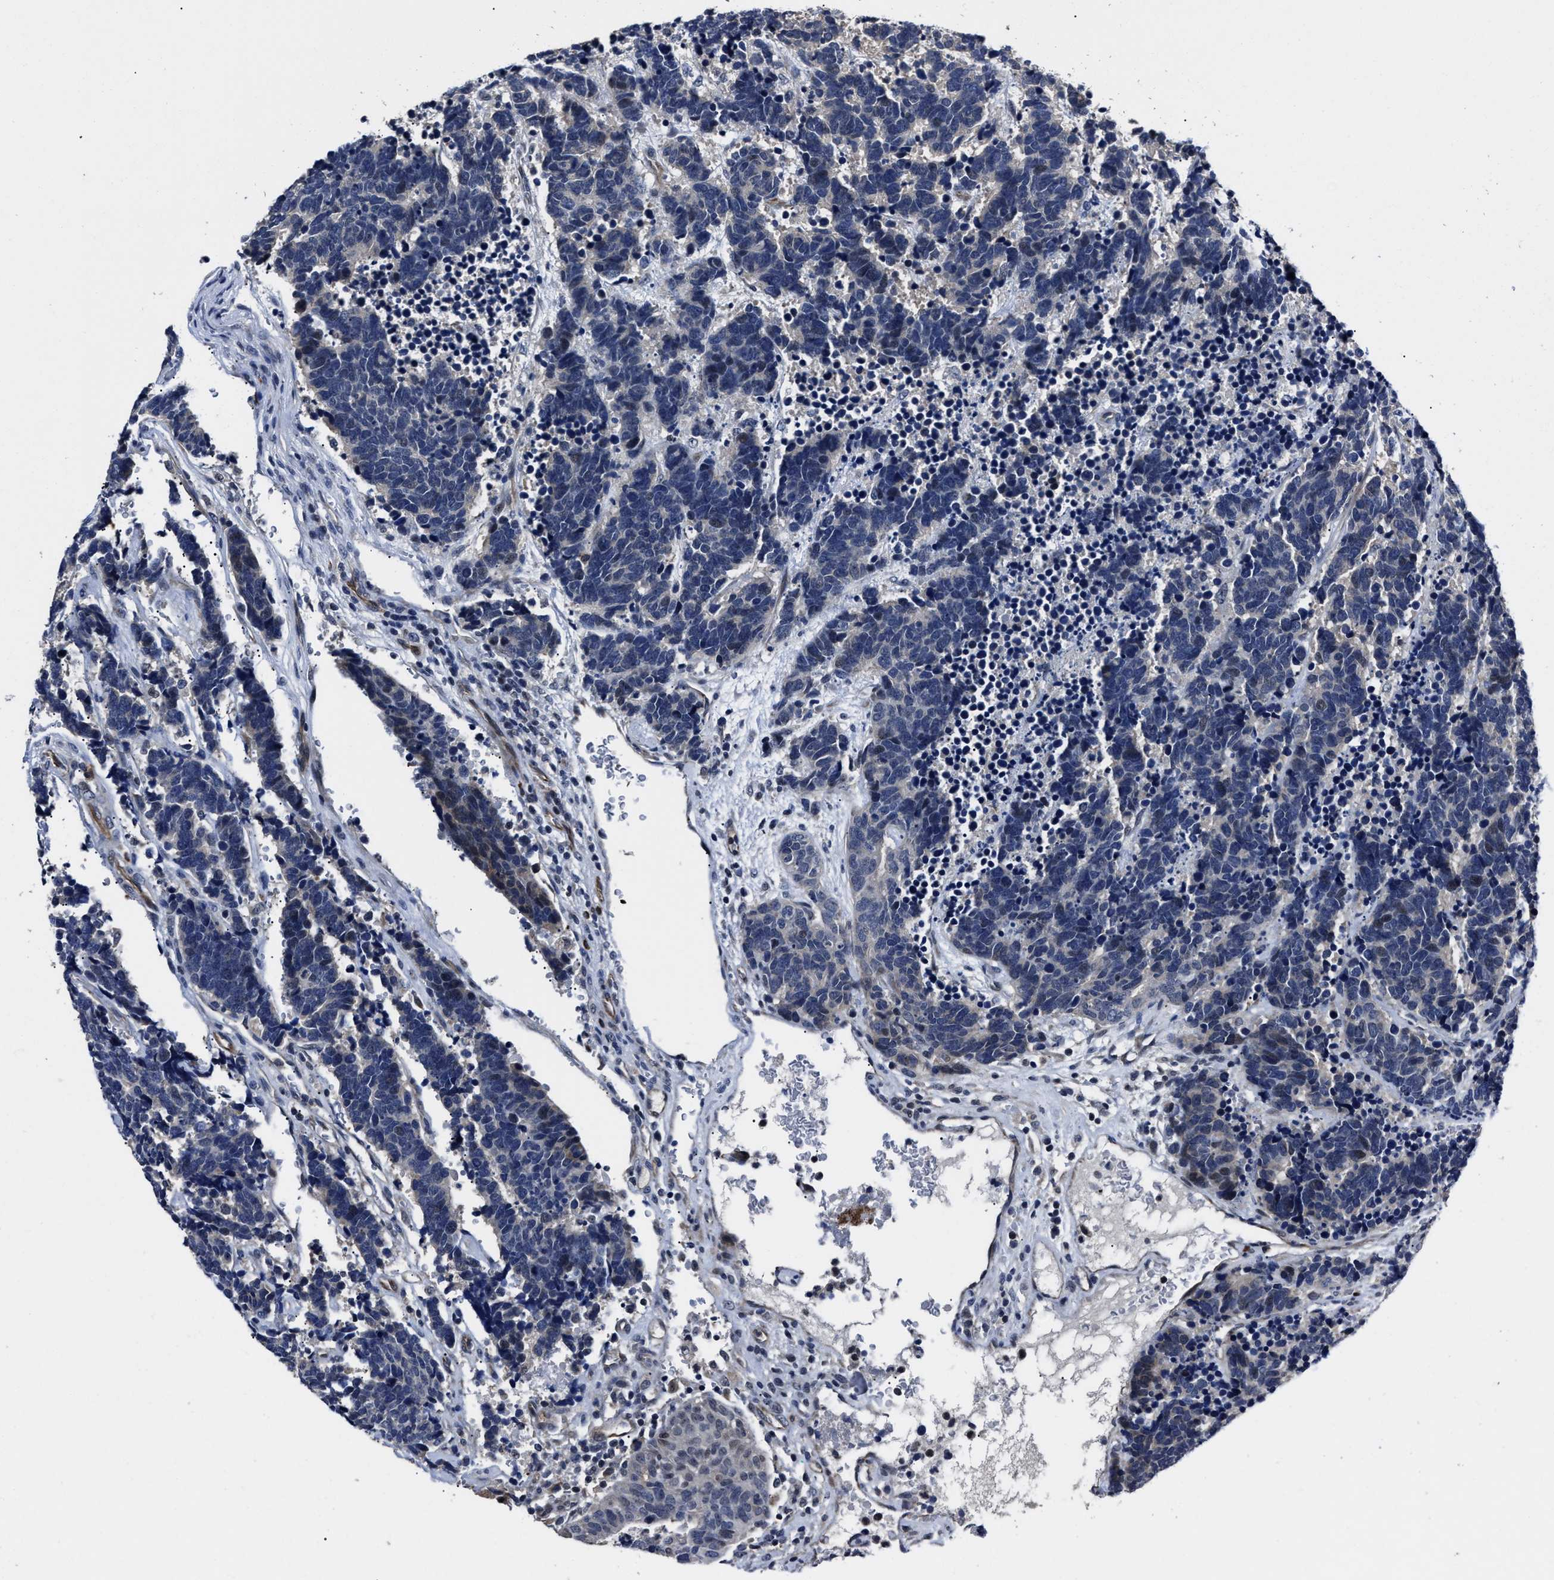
{"staining": {"intensity": "negative", "quantity": "none", "location": "none"}, "tissue": "carcinoid", "cell_type": "Tumor cells", "image_type": "cancer", "snomed": [{"axis": "morphology", "description": "Carcinoma, NOS"}, {"axis": "morphology", "description": "Carcinoid, malignant, NOS"}, {"axis": "topography", "description": "Urinary bladder"}], "caption": "Immunohistochemistry photomicrograph of human carcinoid stained for a protein (brown), which shows no positivity in tumor cells.", "gene": "RSBN1L", "patient": {"sex": "male", "age": 57}}